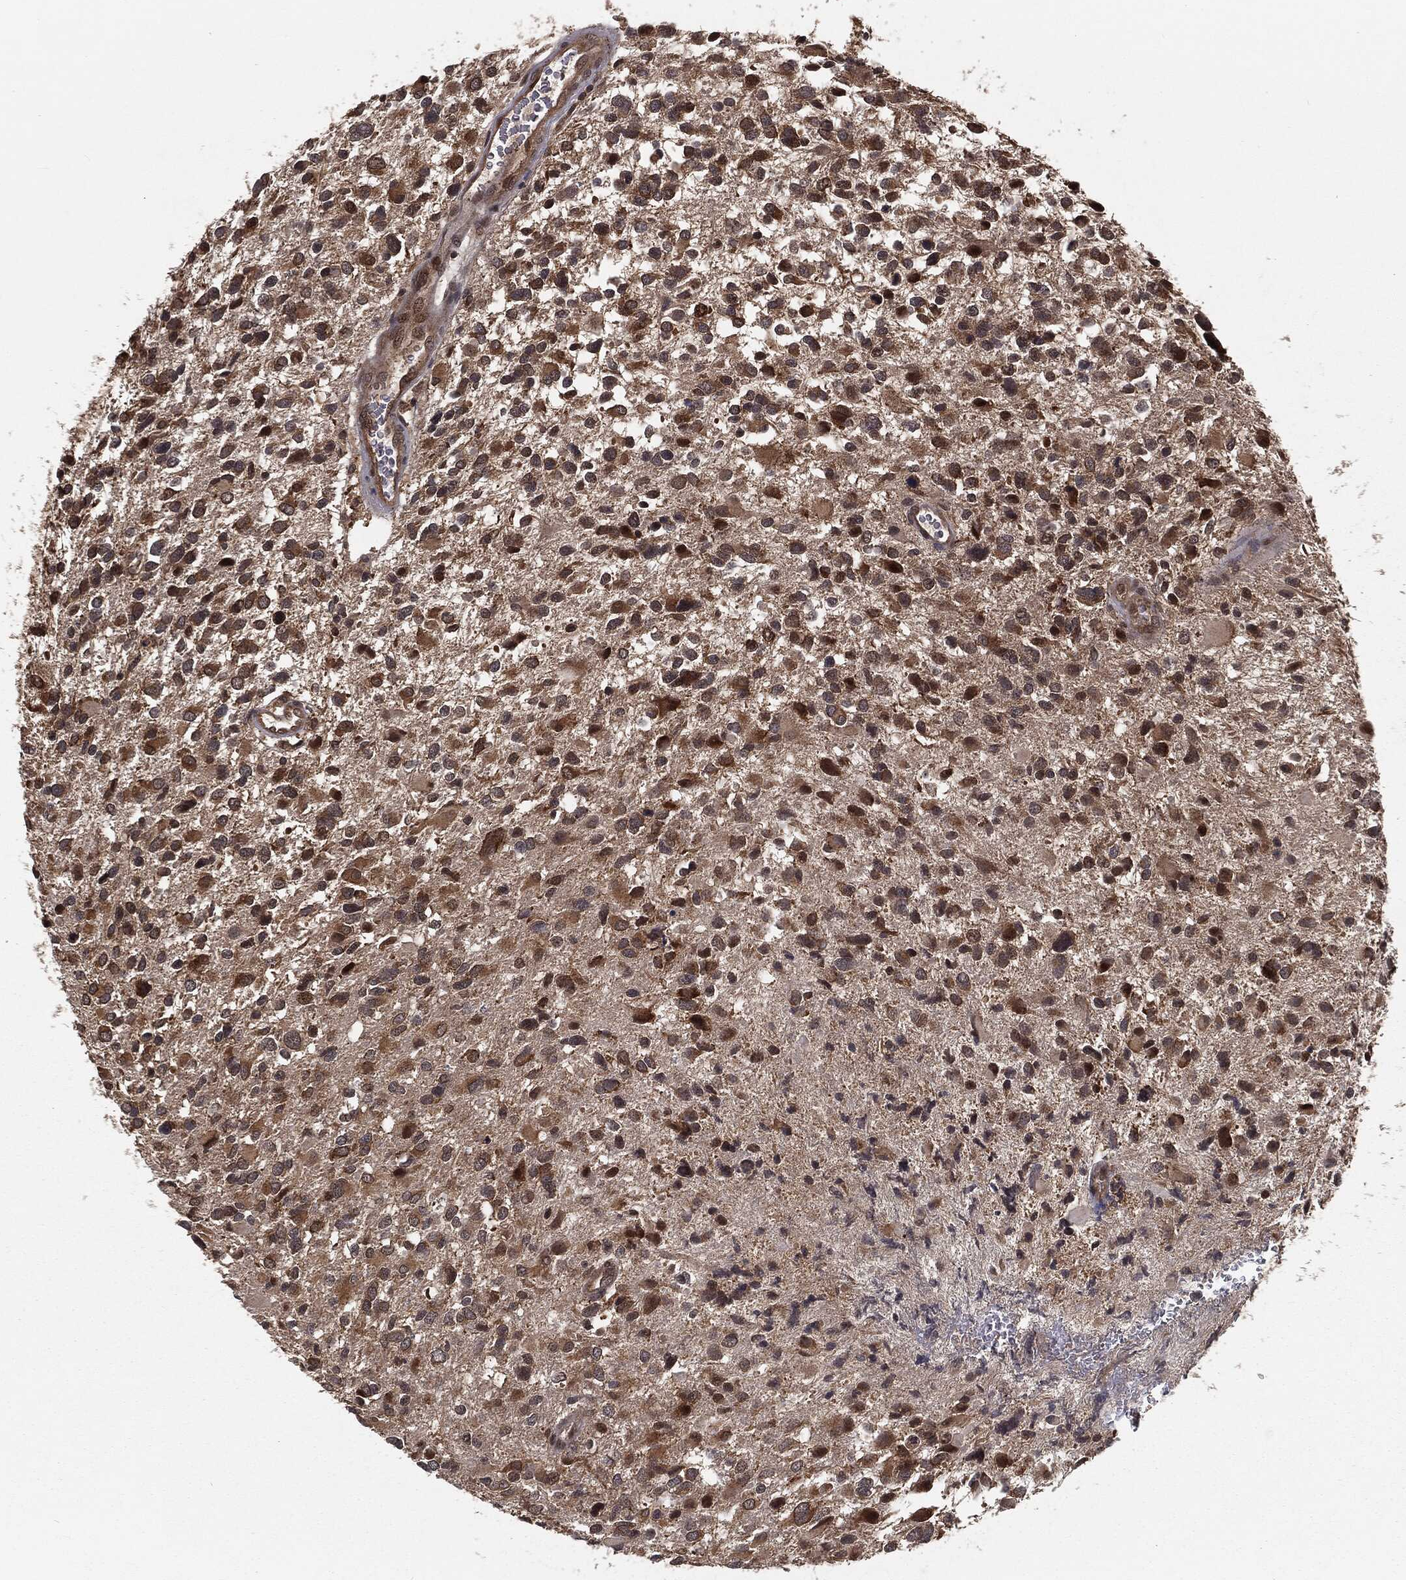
{"staining": {"intensity": "strong", "quantity": ">75%", "location": "cytoplasmic/membranous"}, "tissue": "glioma", "cell_type": "Tumor cells", "image_type": "cancer", "snomed": [{"axis": "morphology", "description": "Glioma, malignant, Low grade"}, {"axis": "topography", "description": "Brain"}], "caption": "Glioma stained for a protein demonstrates strong cytoplasmic/membranous positivity in tumor cells. (IHC, brightfield microscopy, high magnification).", "gene": "FBXO7", "patient": {"sex": "female", "age": 32}}